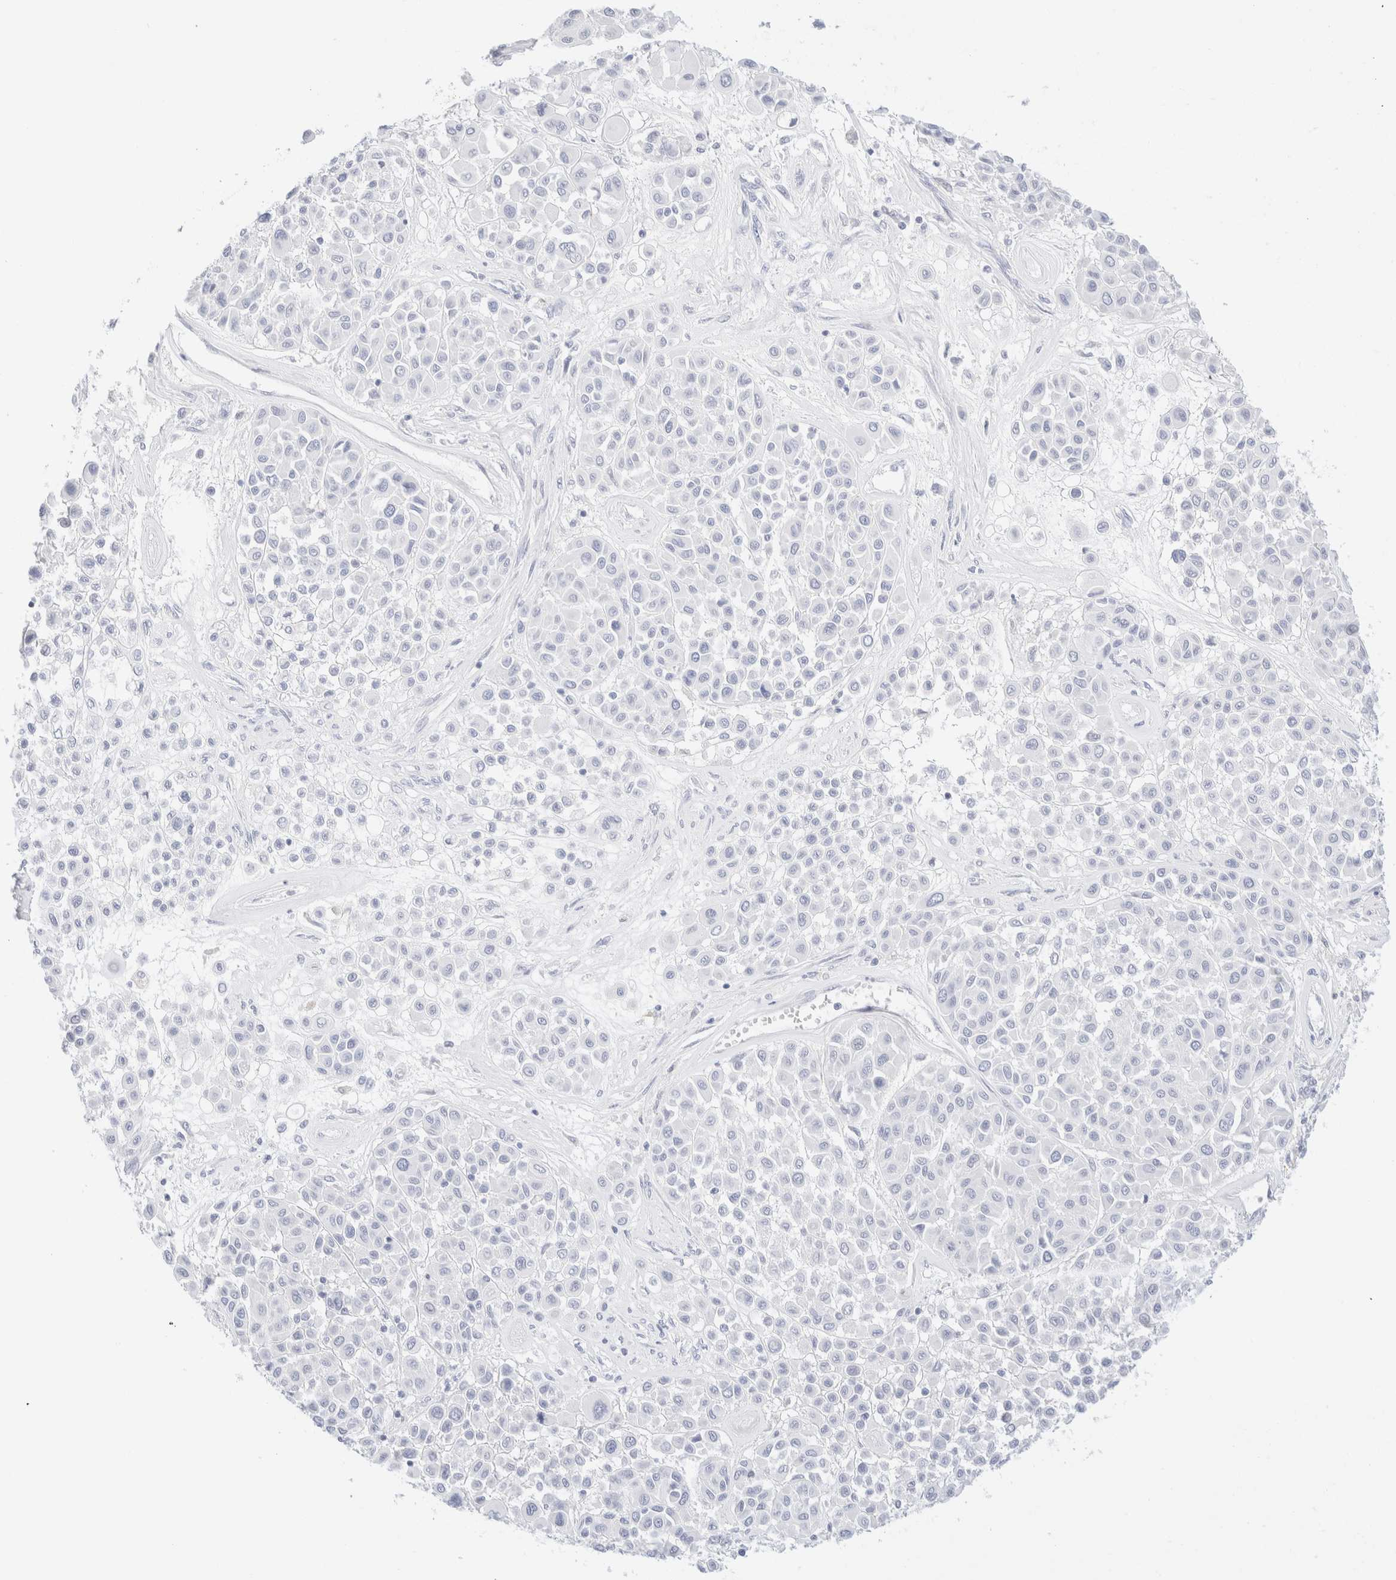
{"staining": {"intensity": "negative", "quantity": "none", "location": "none"}, "tissue": "melanoma", "cell_type": "Tumor cells", "image_type": "cancer", "snomed": [{"axis": "morphology", "description": "Malignant melanoma, Metastatic site"}, {"axis": "topography", "description": "Soft tissue"}], "caption": "Malignant melanoma (metastatic site) was stained to show a protein in brown. There is no significant staining in tumor cells. (DAB (3,3'-diaminobenzidine) immunohistochemistry with hematoxylin counter stain).", "gene": "KRT15", "patient": {"sex": "male", "age": 41}}